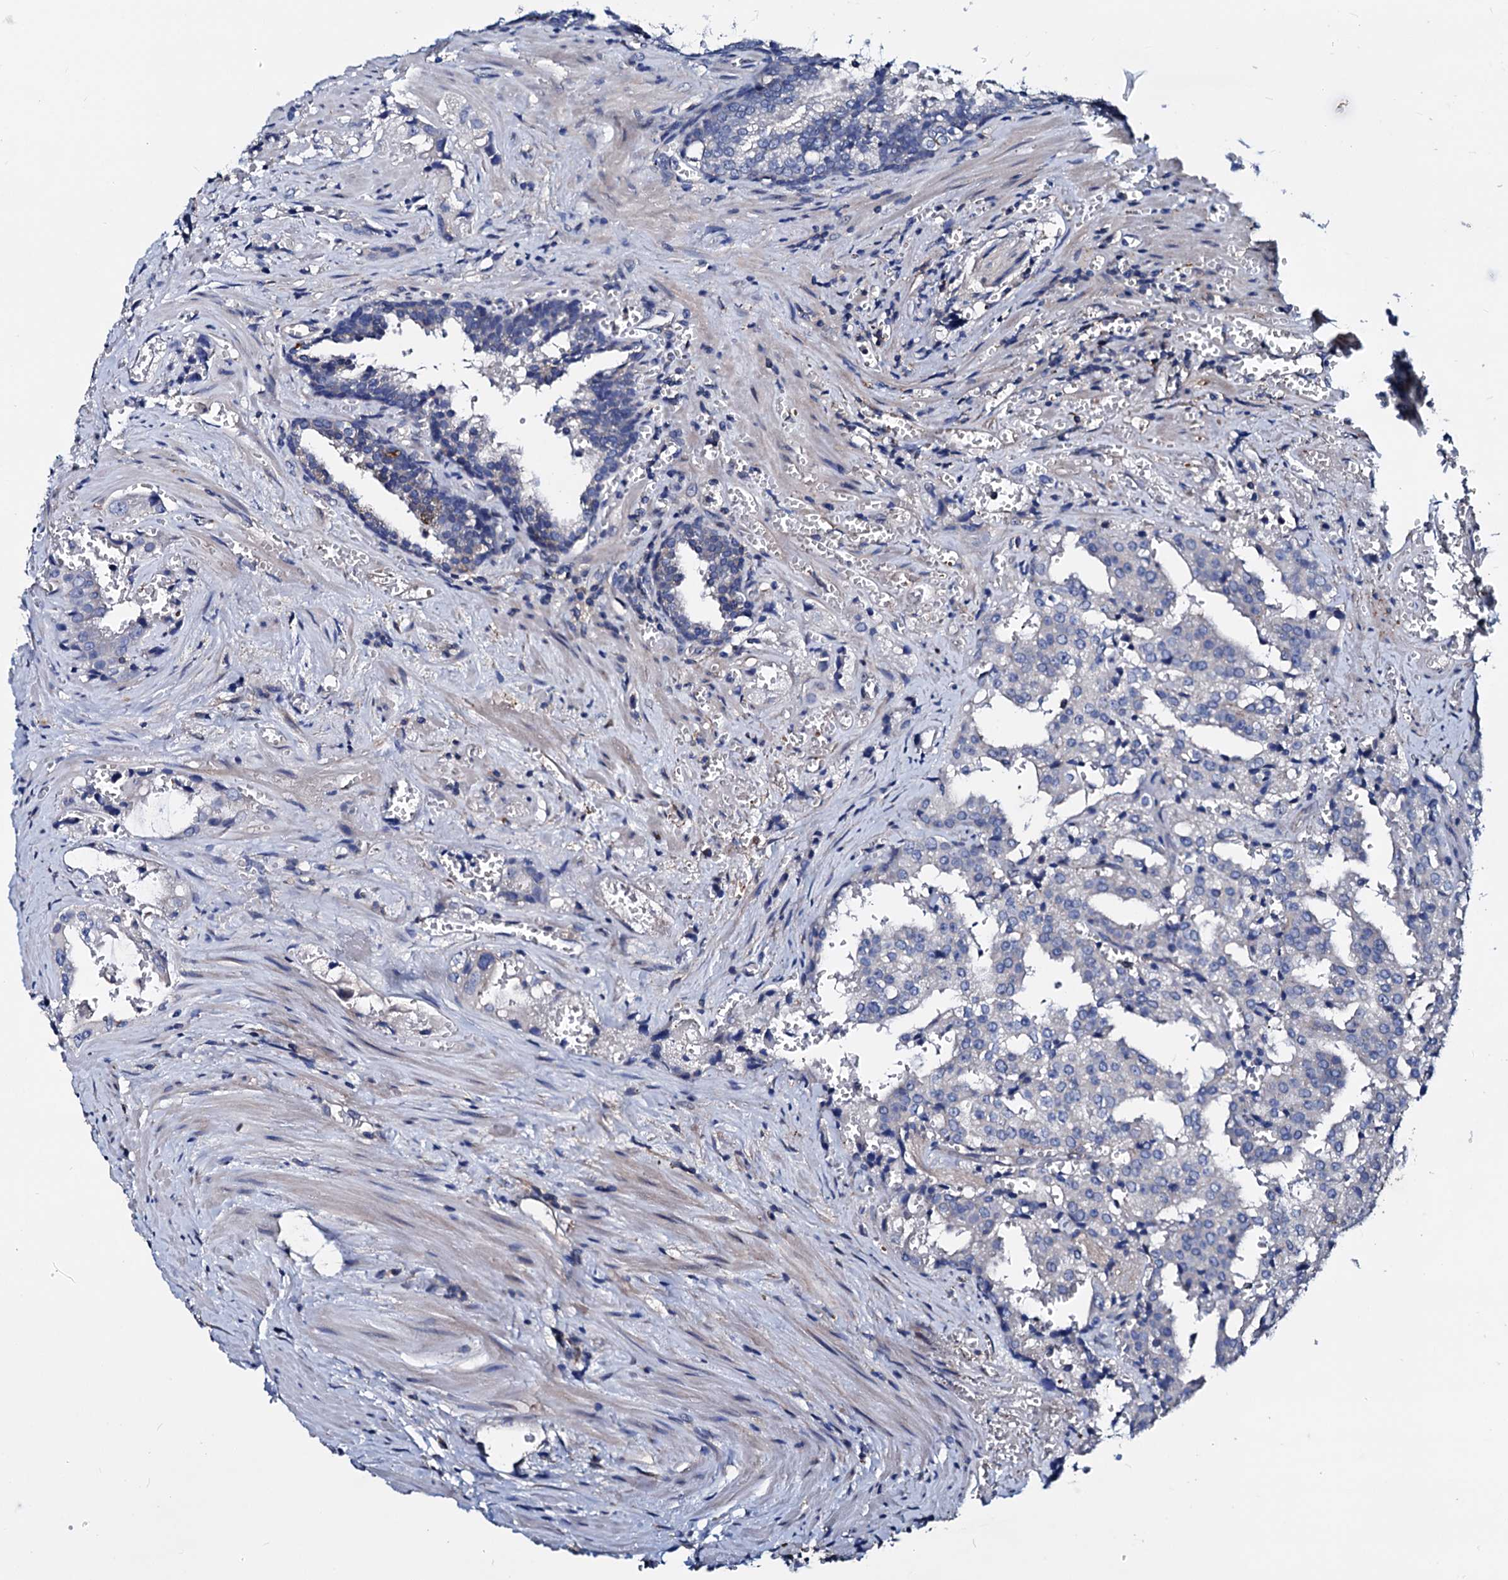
{"staining": {"intensity": "negative", "quantity": "none", "location": "none"}, "tissue": "prostate cancer", "cell_type": "Tumor cells", "image_type": "cancer", "snomed": [{"axis": "morphology", "description": "Adenocarcinoma, High grade"}, {"axis": "topography", "description": "Prostate"}], "caption": "High magnification brightfield microscopy of prostate cancer stained with DAB (3,3'-diaminobenzidine) (brown) and counterstained with hematoxylin (blue): tumor cells show no significant expression.", "gene": "GCOM1", "patient": {"sex": "male", "age": 68}}